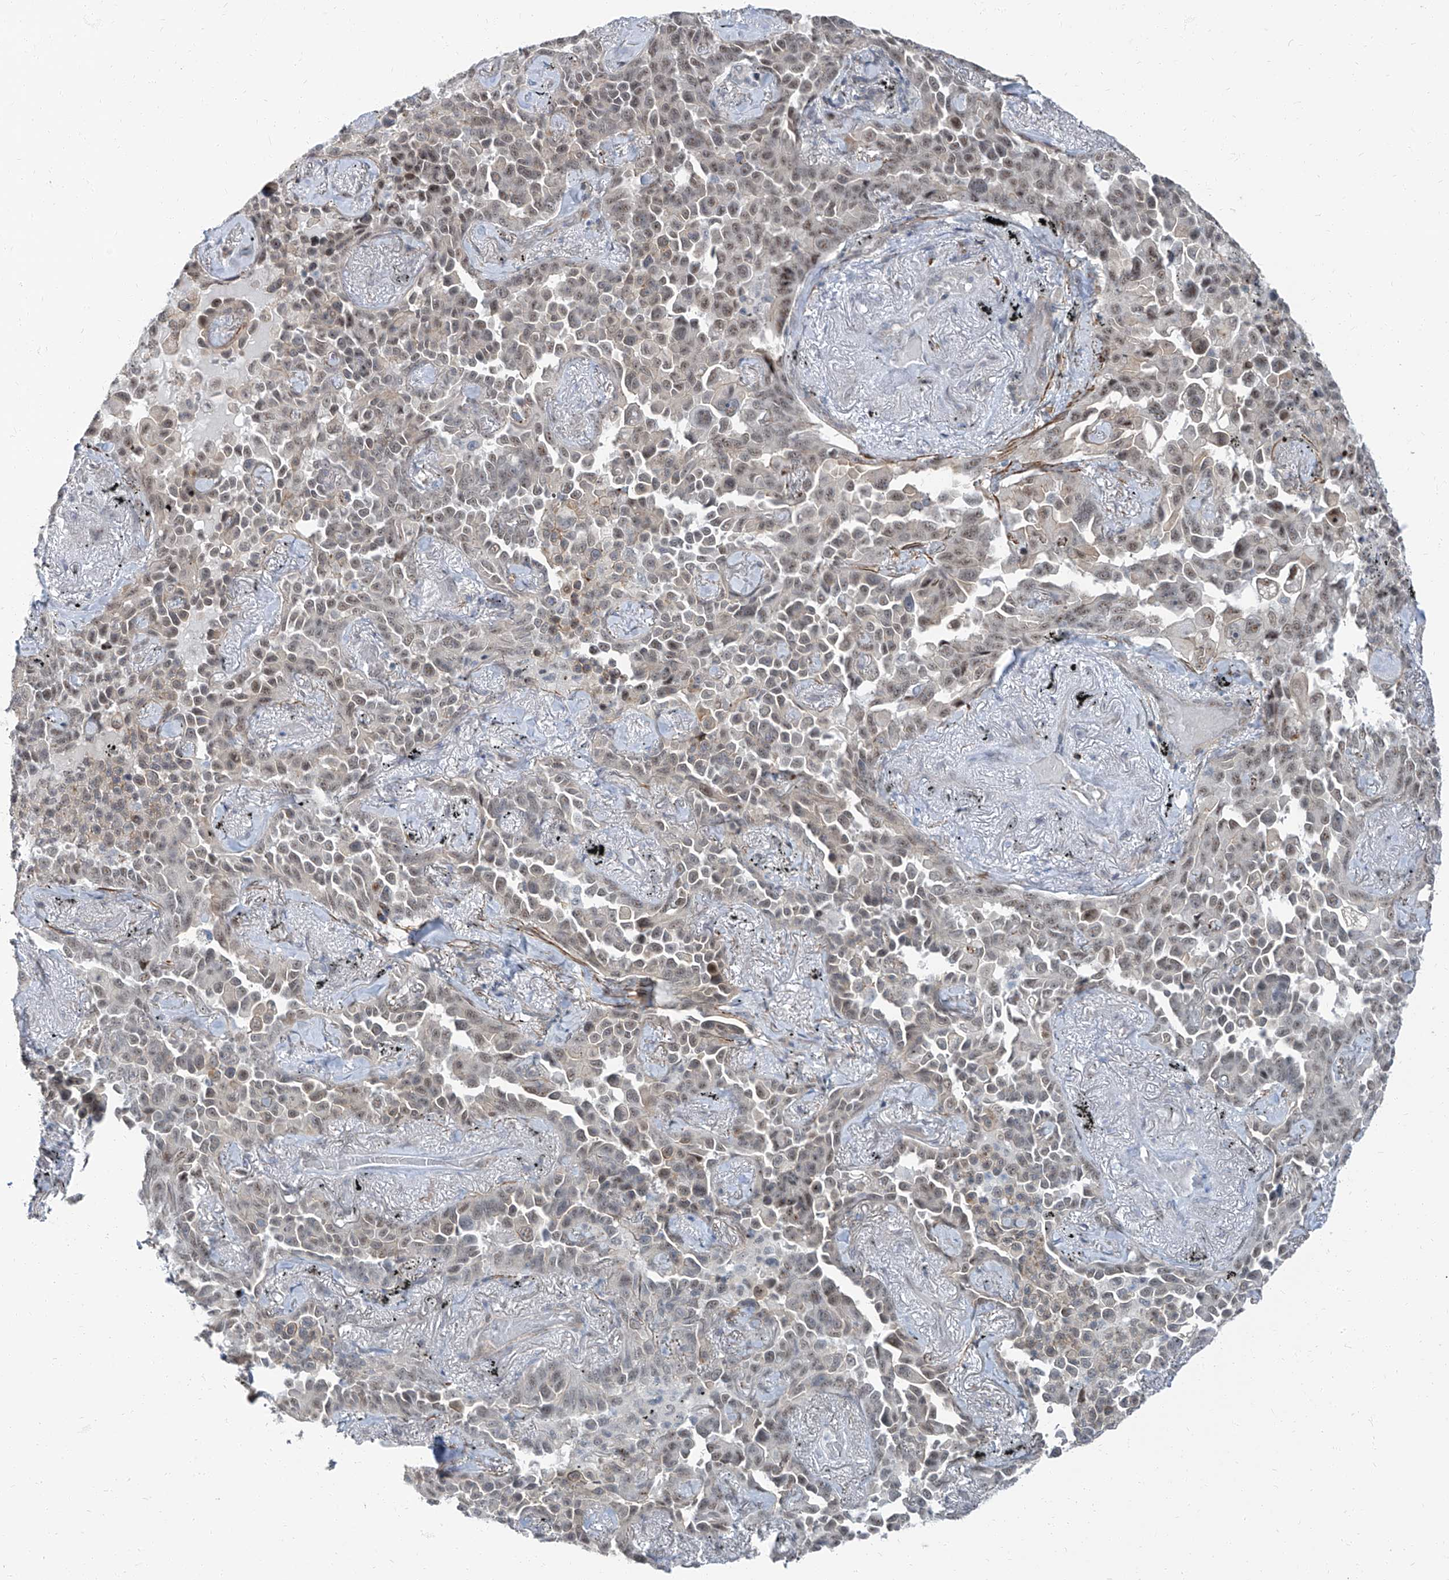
{"staining": {"intensity": "weak", "quantity": ">75%", "location": "nuclear"}, "tissue": "lung cancer", "cell_type": "Tumor cells", "image_type": "cancer", "snomed": [{"axis": "morphology", "description": "Adenocarcinoma, NOS"}, {"axis": "topography", "description": "Lung"}], "caption": "Human lung cancer stained with a brown dye displays weak nuclear positive expression in approximately >75% of tumor cells.", "gene": "TXLNB", "patient": {"sex": "female", "age": 67}}